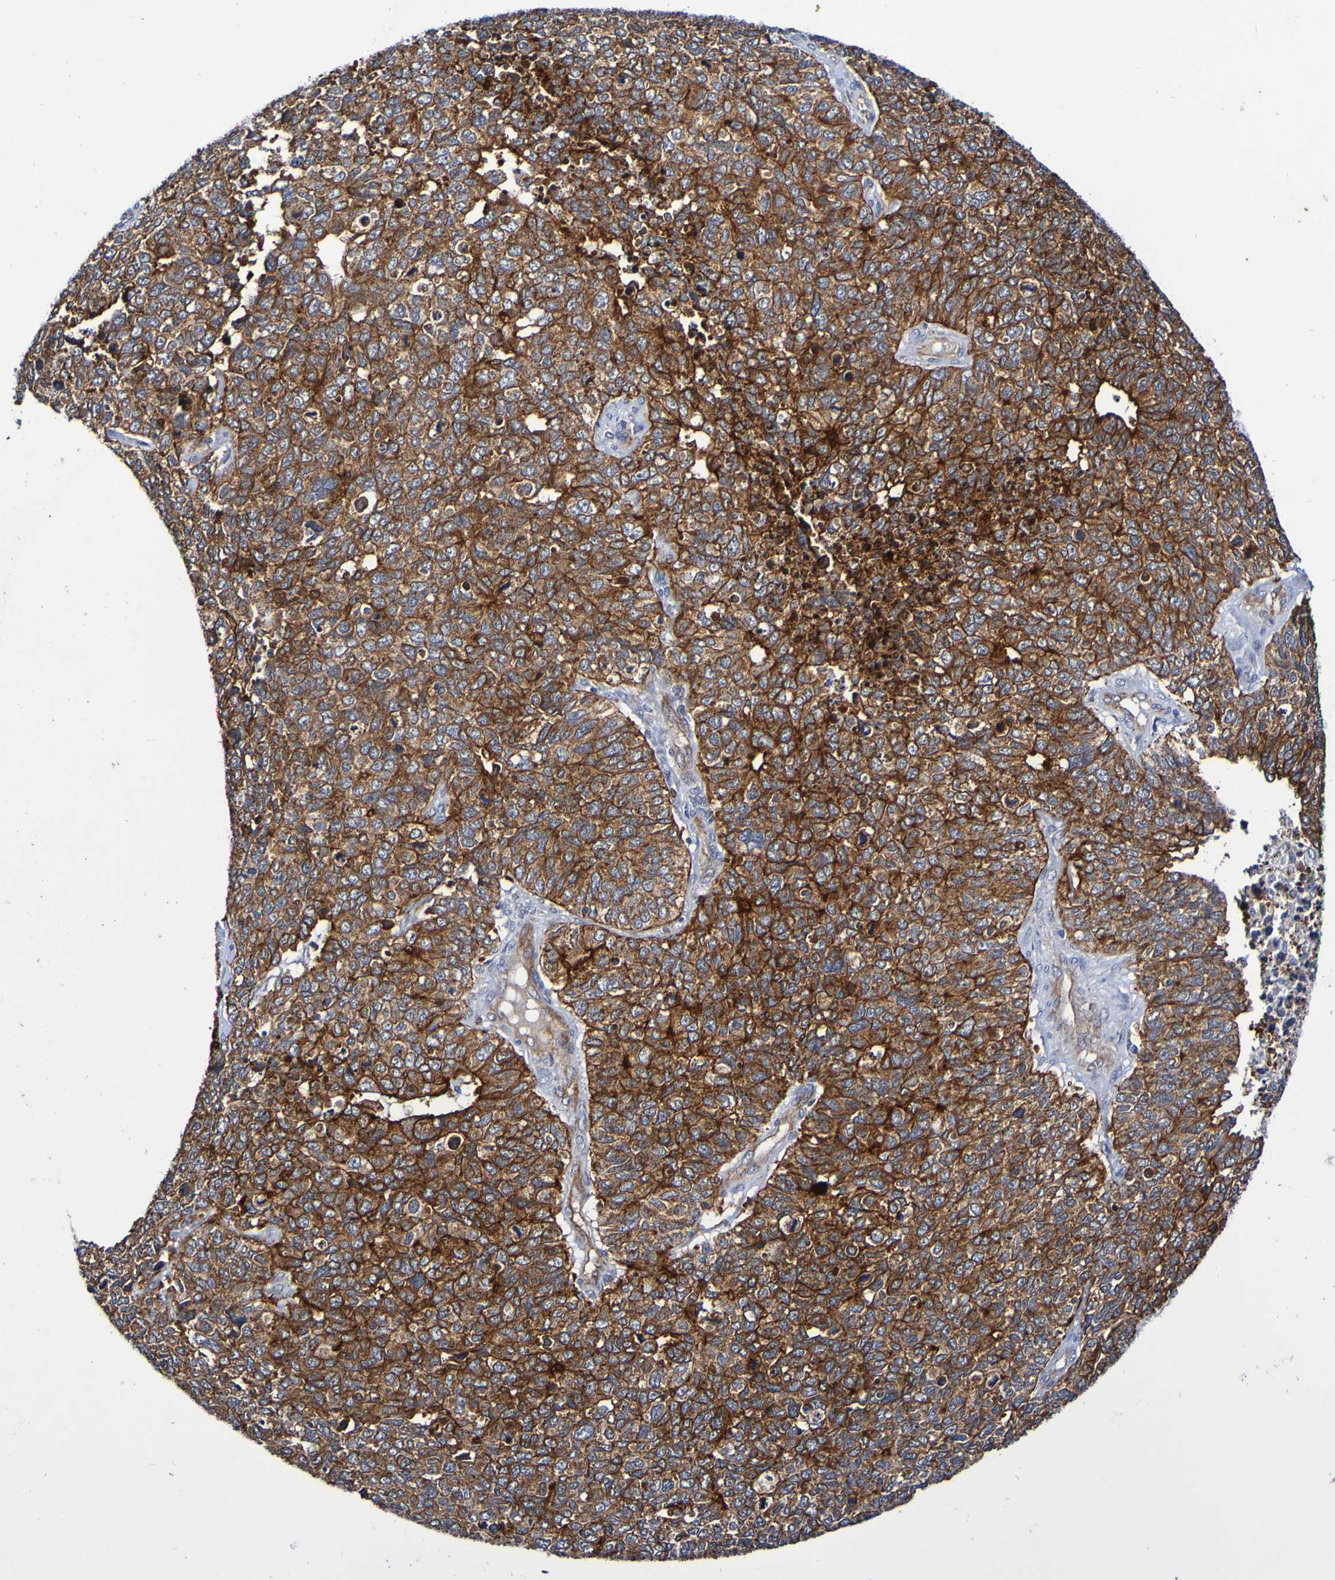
{"staining": {"intensity": "strong", "quantity": ">75%", "location": "cytoplasmic/membranous"}, "tissue": "cervical cancer", "cell_type": "Tumor cells", "image_type": "cancer", "snomed": [{"axis": "morphology", "description": "Squamous cell carcinoma, NOS"}, {"axis": "topography", "description": "Cervix"}], "caption": "Immunohistochemical staining of human cervical squamous cell carcinoma demonstrates strong cytoplasmic/membranous protein positivity in approximately >75% of tumor cells.", "gene": "GJB1", "patient": {"sex": "female", "age": 63}}